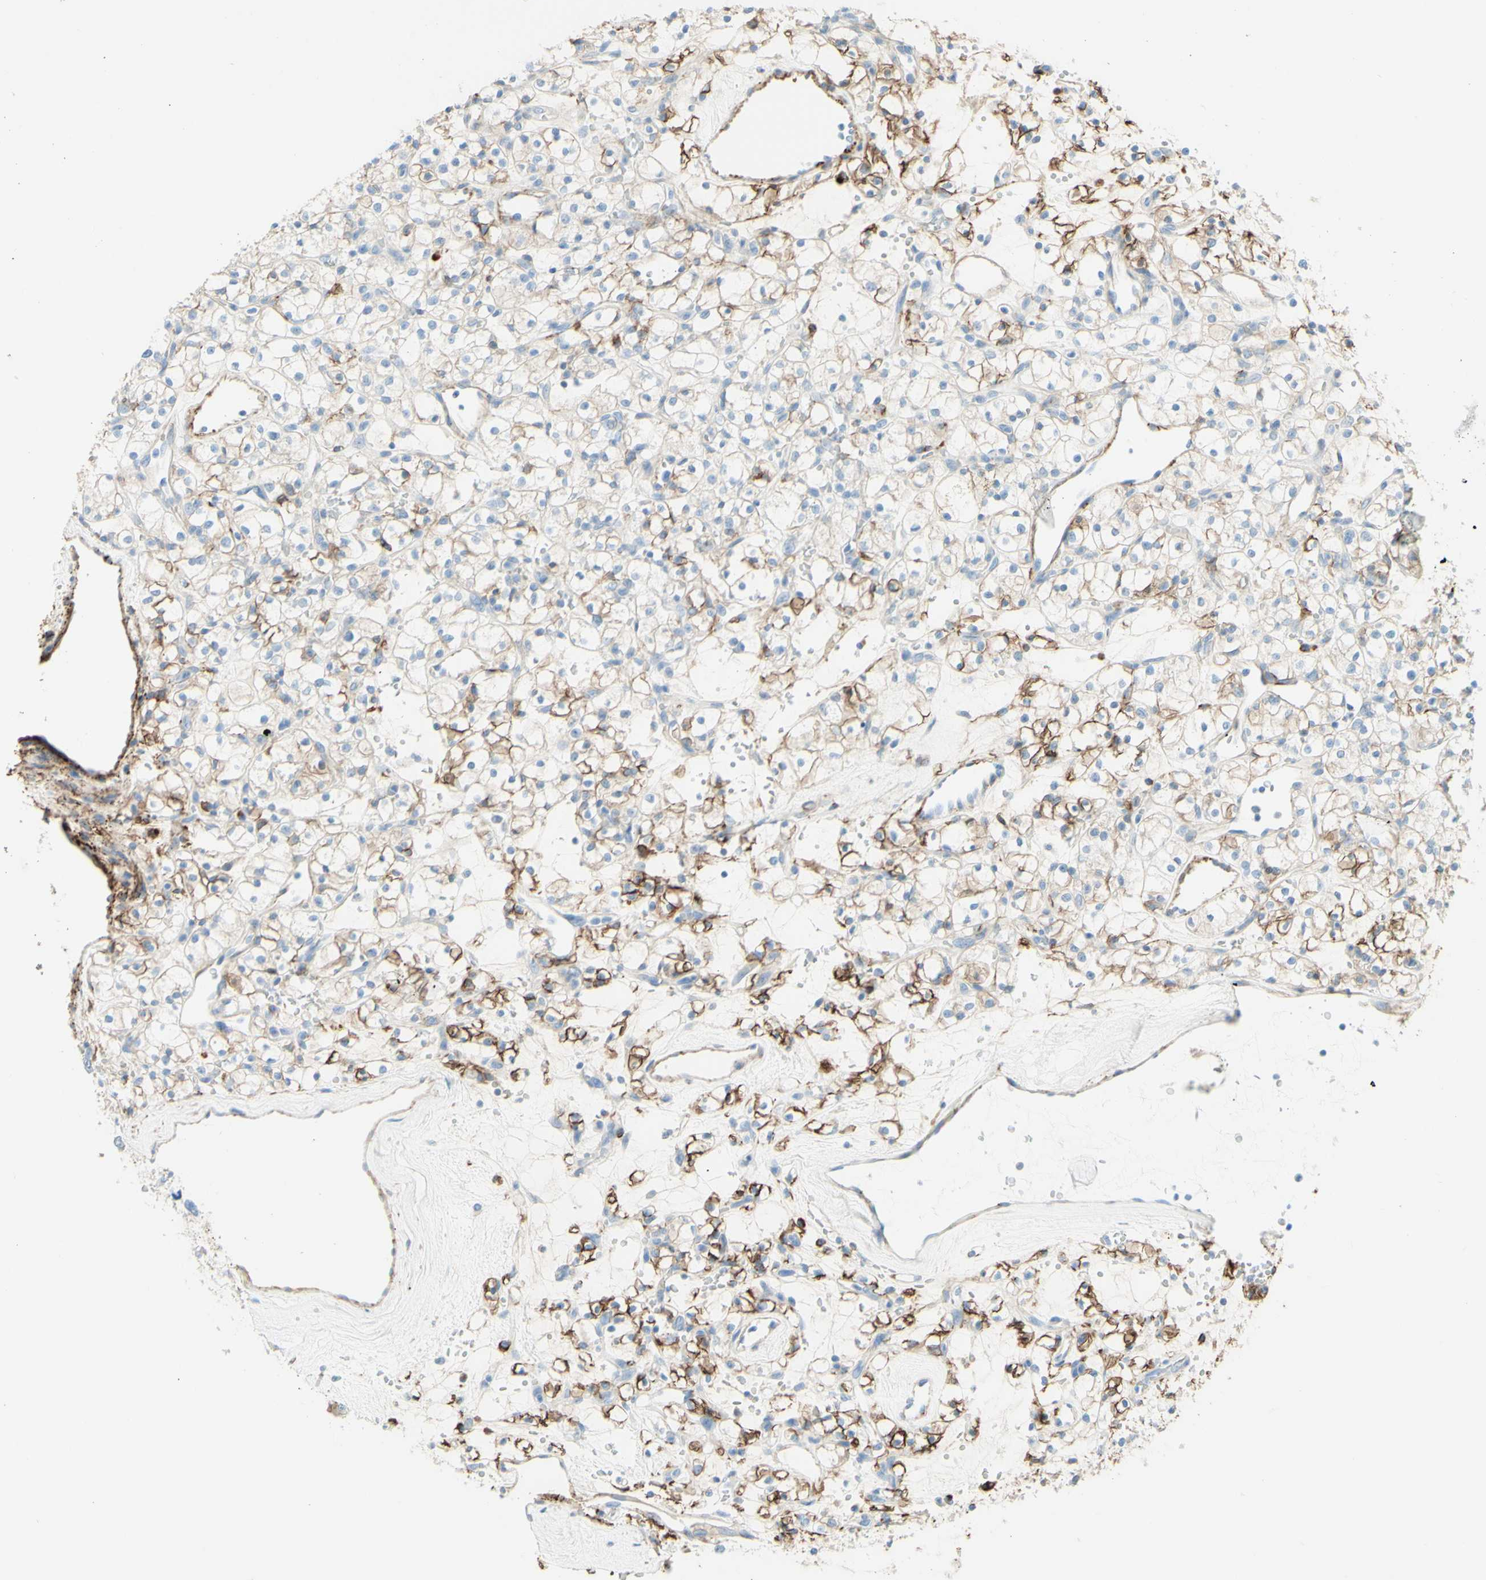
{"staining": {"intensity": "weak", "quantity": "25%-75%", "location": "cytoplasmic/membranous"}, "tissue": "renal cancer", "cell_type": "Tumor cells", "image_type": "cancer", "snomed": [{"axis": "morphology", "description": "Adenocarcinoma, NOS"}, {"axis": "topography", "description": "Kidney"}], "caption": "The micrograph exhibits staining of renal cancer (adenocarcinoma), revealing weak cytoplasmic/membranous protein staining (brown color) within tumor cells.", "gene": "ALCAM", "patient": {"sex": "female", "age": 60}}